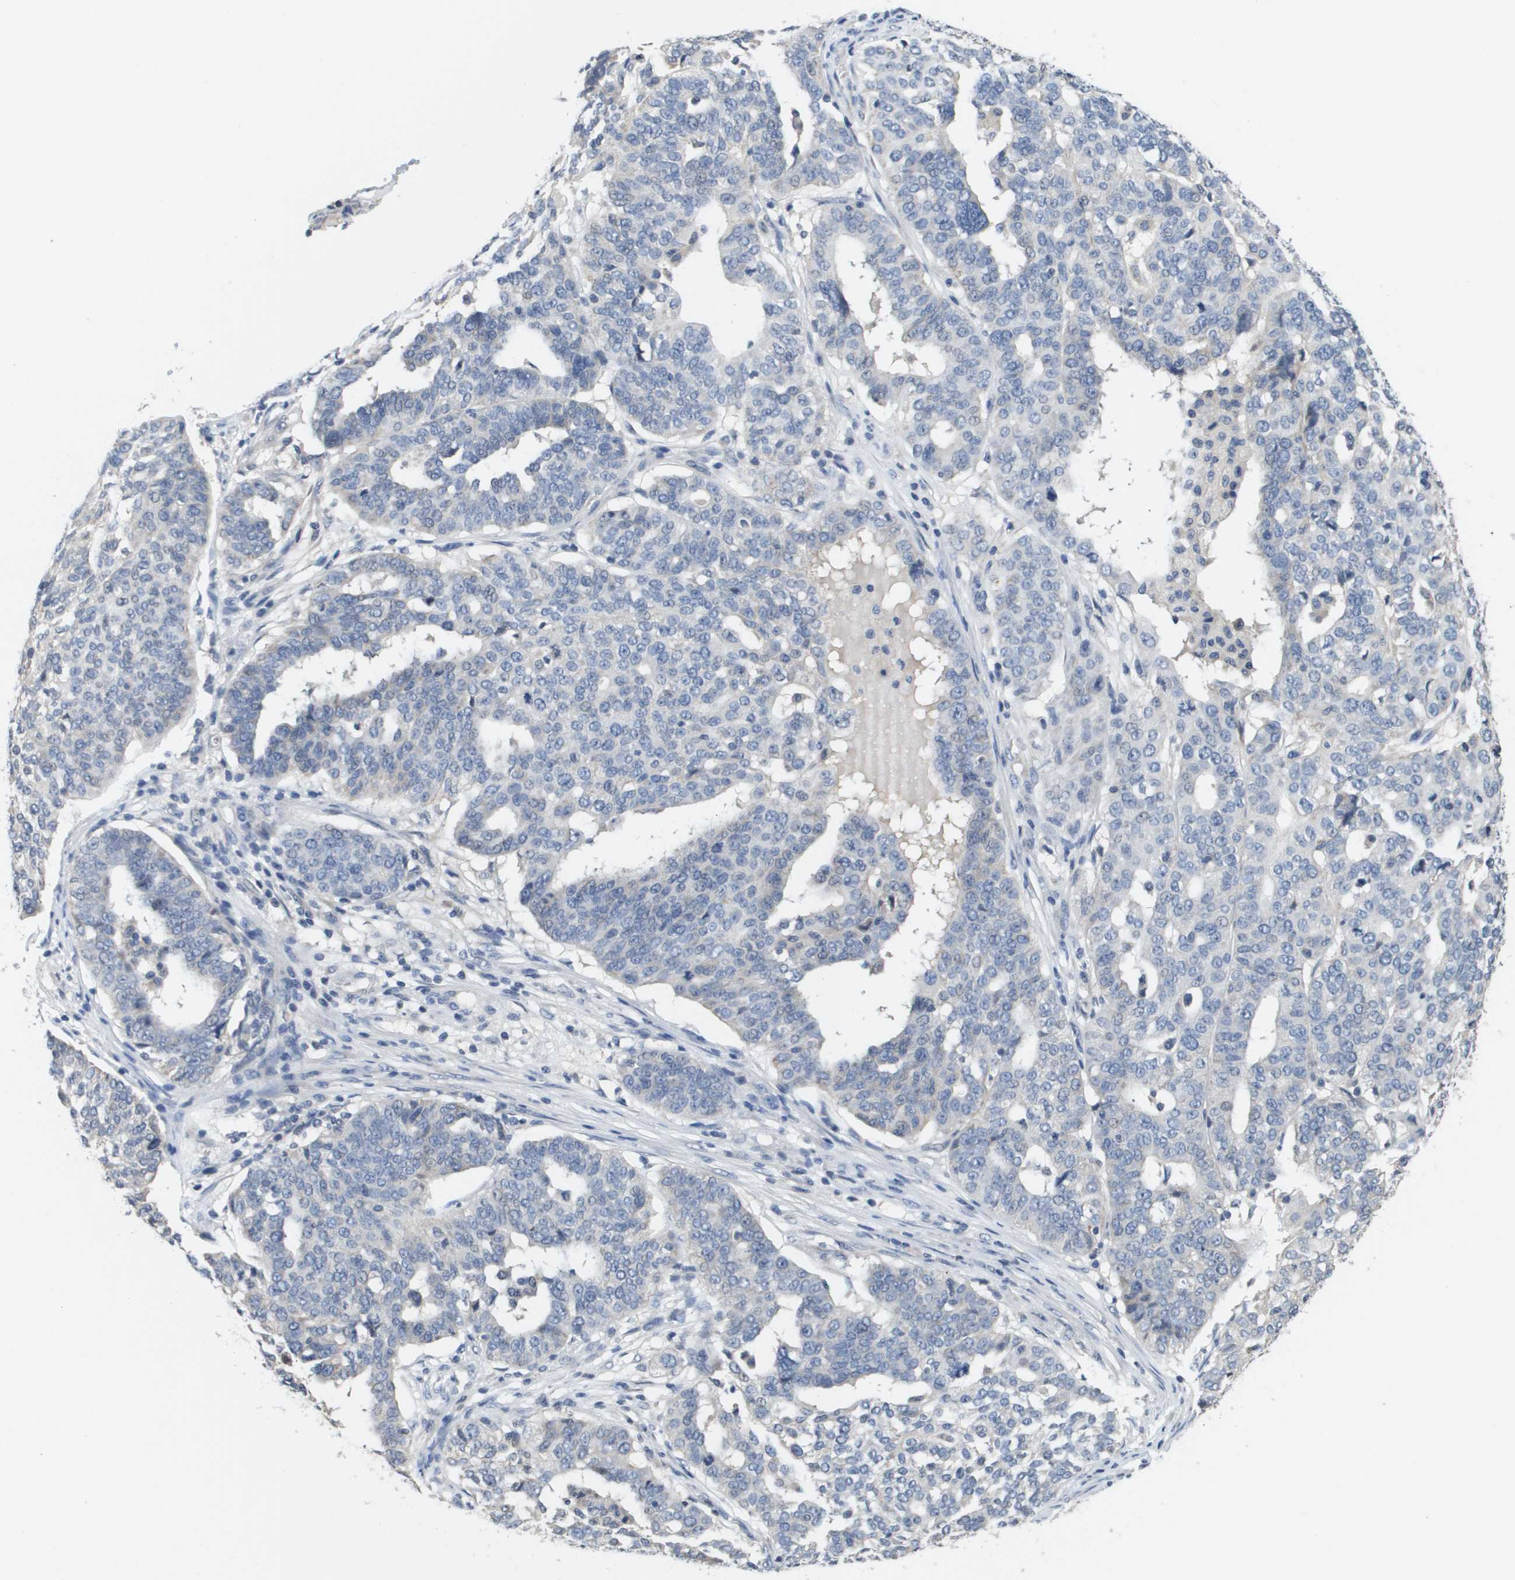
{"staining": {"intensity": "negative", "quantity": "none", "location": "none"}, "tissue": "ovarian cancer", "cell_type": "Tumor cells", "image_type": "cancer", "snomed": [{"axis": "morphology", "description": "Cystadenocarcinoma, serous, NOS"}, {"axis": "topography", "description": "Ovary"}], "caption": "A photomicrograph of human serous cystadenocarcinoma (ovarian) is negative for staining in tumor cells. (Stains: DAB (3,3'-diaminobenzidine) IHC with hematoxylin counter stain, Microscopy: brightfield microscopy at high magnification).", "gene": "CAPN11", "patient": {"sex": "female", "age": 59}}